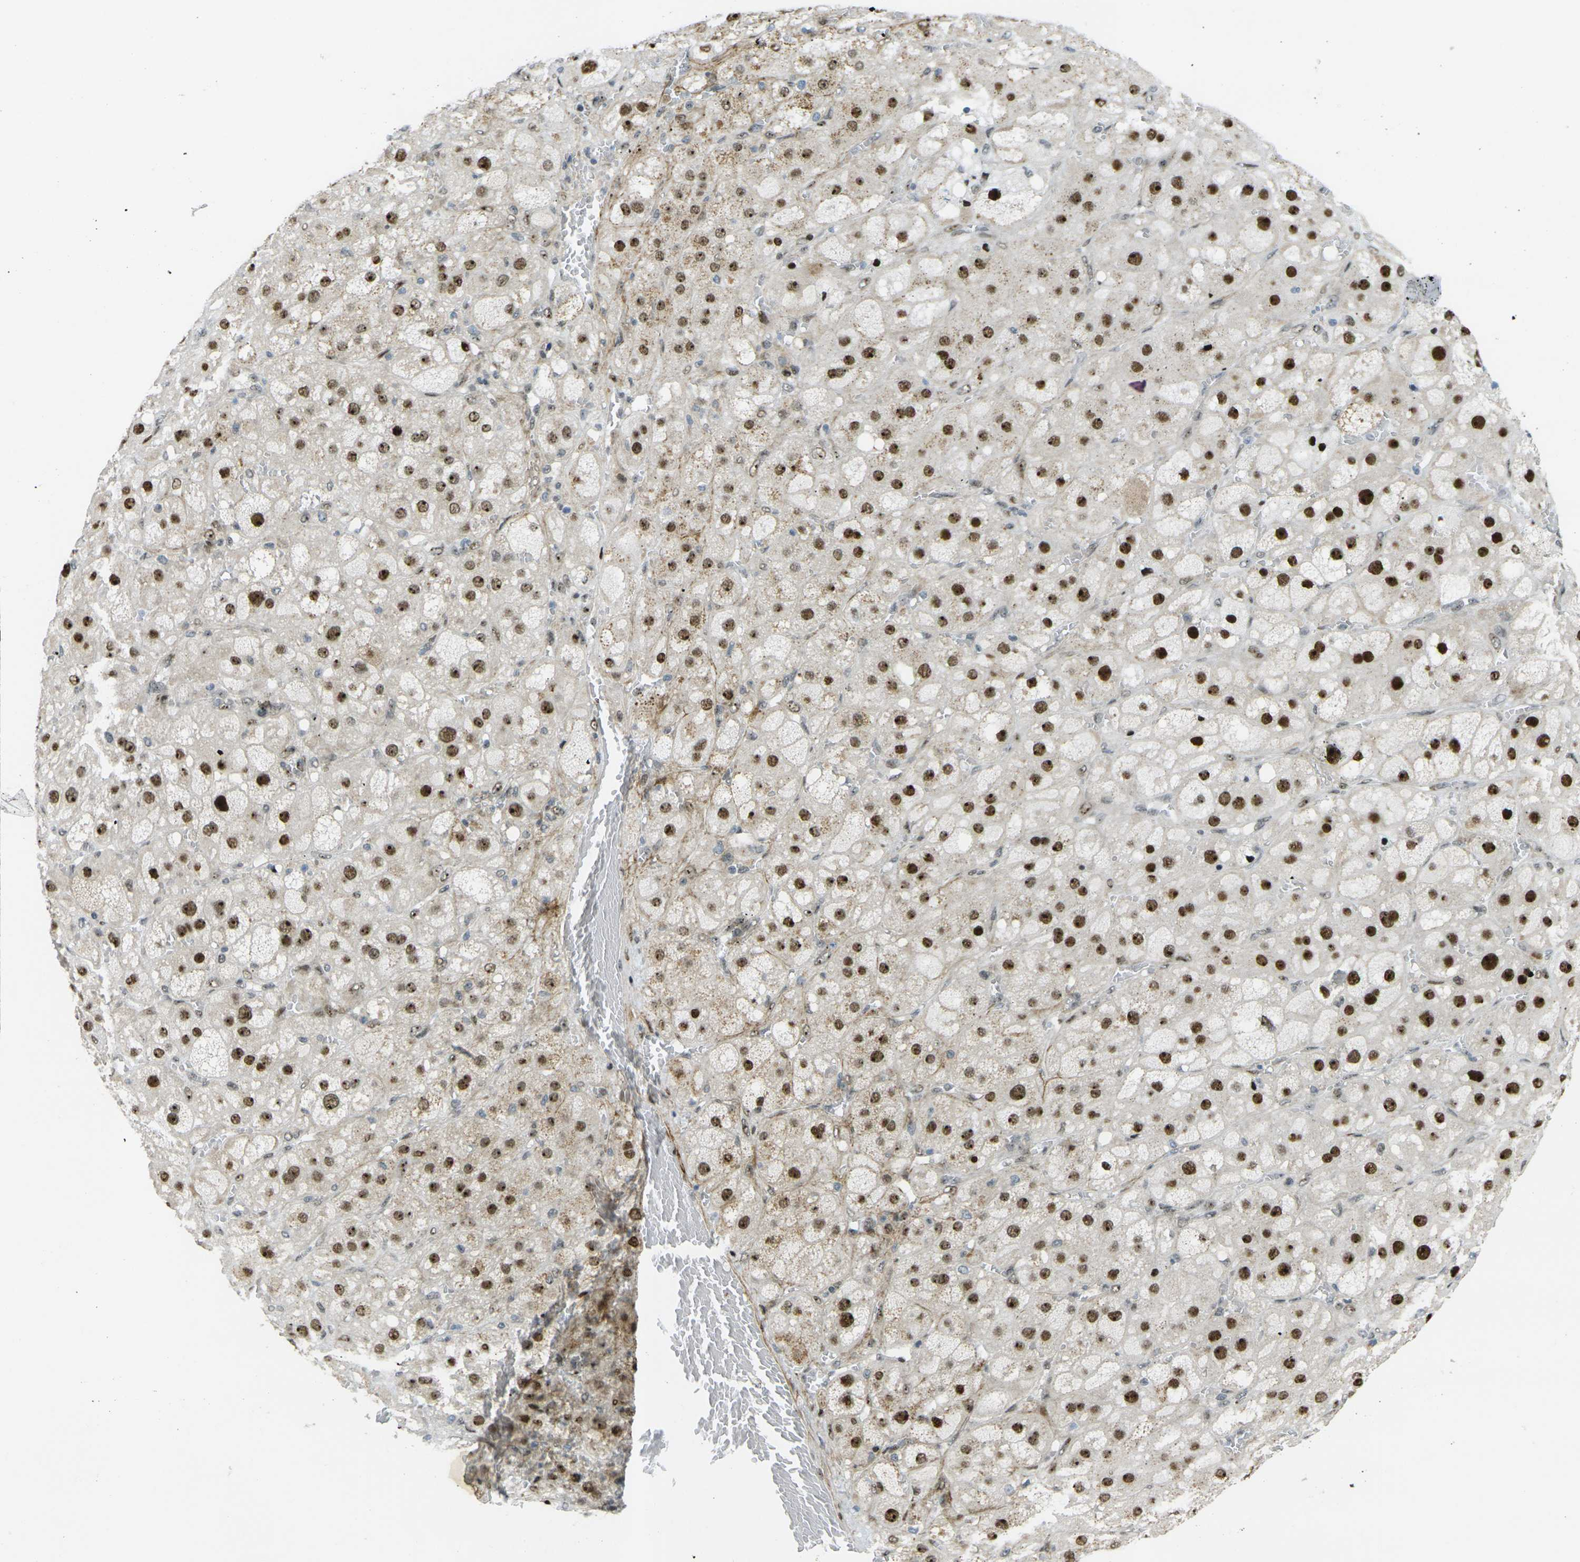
{"staining": {"intensity": "strong", "quantity": ">75%", "location": "cytoplasmic/membranous,nuclear"}, "tissue": "adrenal gland", "cell_type": "Glandular cells", "image_type": "normal", "snomed": [{"axis": "morphology", "description": "Normal tissue, NOS"}, {"axis": "topography", "description": "Adrenal gland"}], "caption": "Protein analysis of normal adrenal gland reveals strong cytoplasmic/membranous,nuclear expression in about >75% of glandular cells. (Brightfield microscopy of DAB IHC at high magnification).", "gene": "UBE2C", "patient": {"sex": "female", "age": 47}}